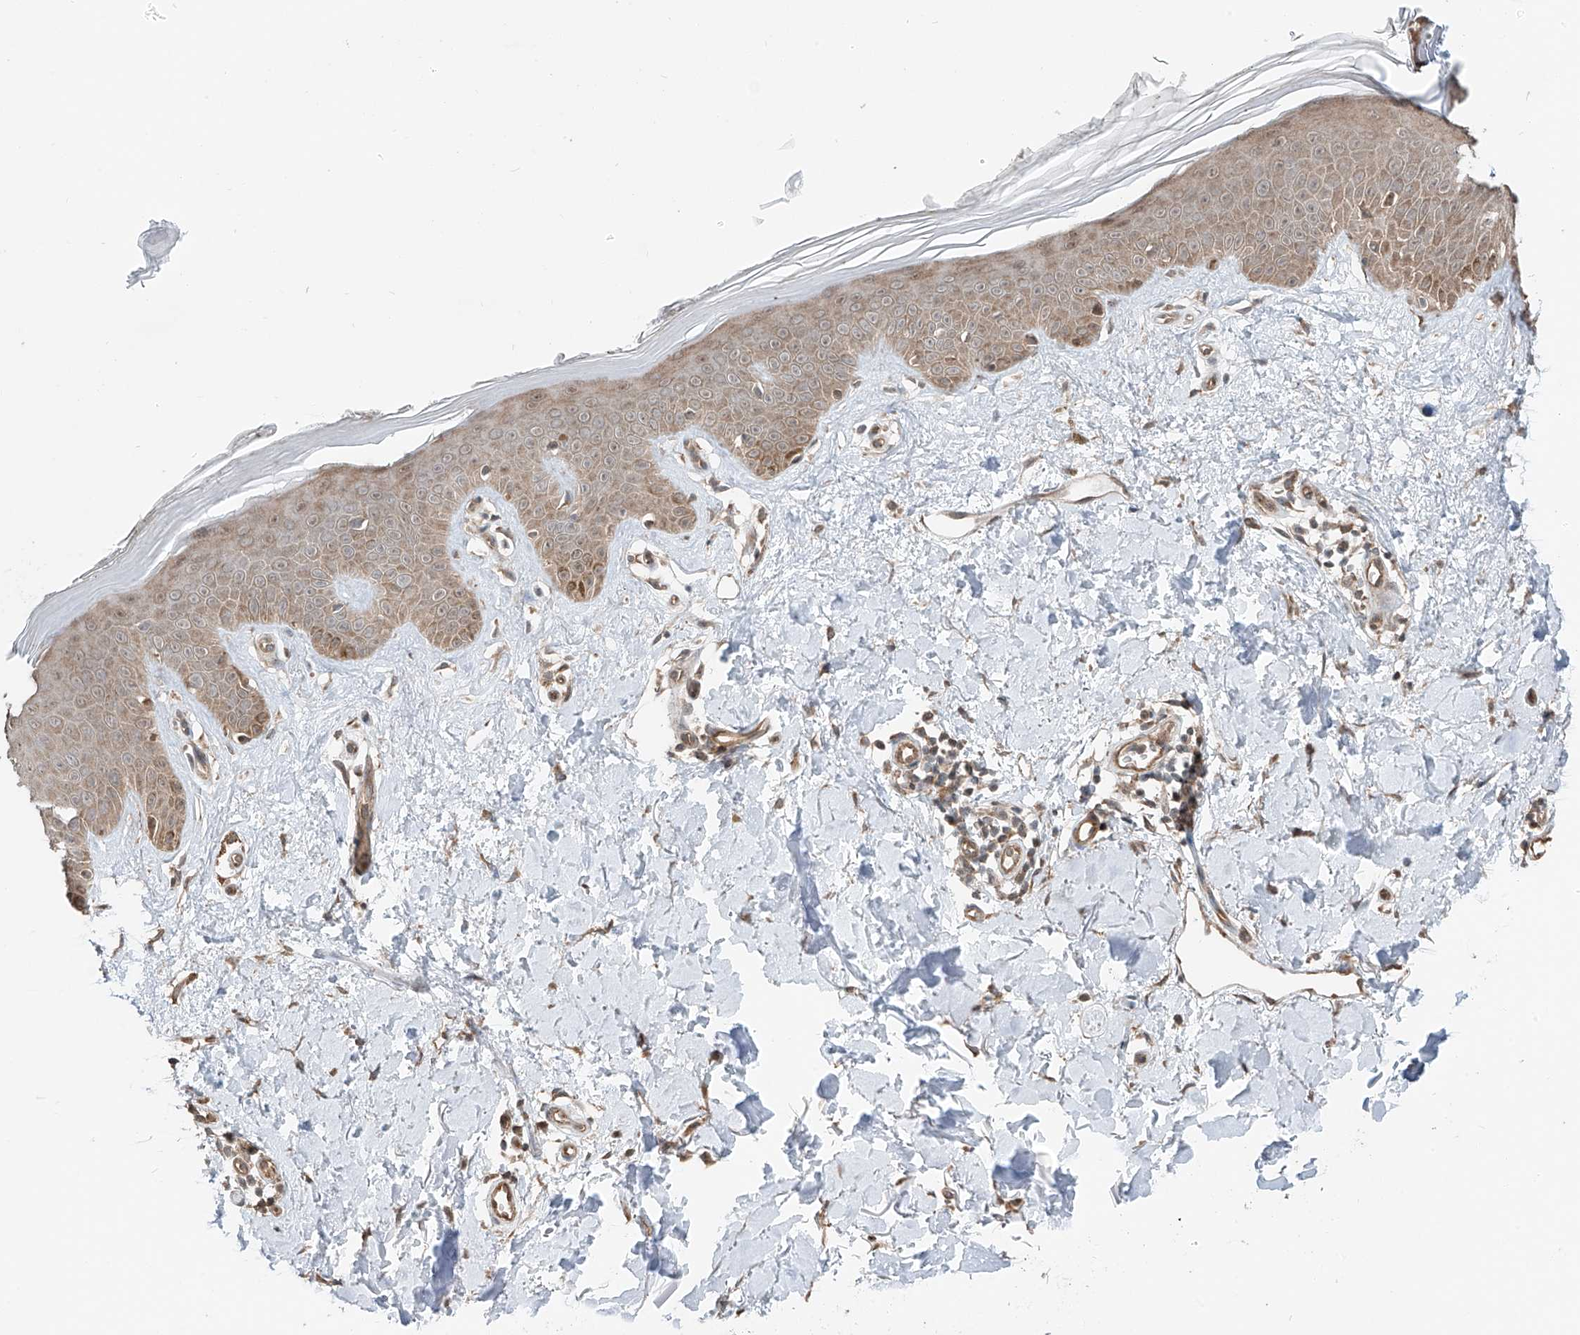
{"staining": {"intensity": "moderate", "quantity": ">75%", "location": "cytoplasmic/membranous"}, "tissue": "skin", "cell_type": "Fibroblasts", "image_type": "normal", "snomed": [{"axis": "morphology", "description": "Normal tissue, NOS"}, {"axis": "topography", "description": "Skin"}], "caption": "Immunohistochemical staining of benign human skin reveals >75% levels of moderate cytoplasmic/membranous protein staining in about >75% of fibroblasts. The protein of interest is shown in brown color, while the nuclei are stained blue.", "gene": "CEP162", "patient": {"sex": "female", "age": 64}}